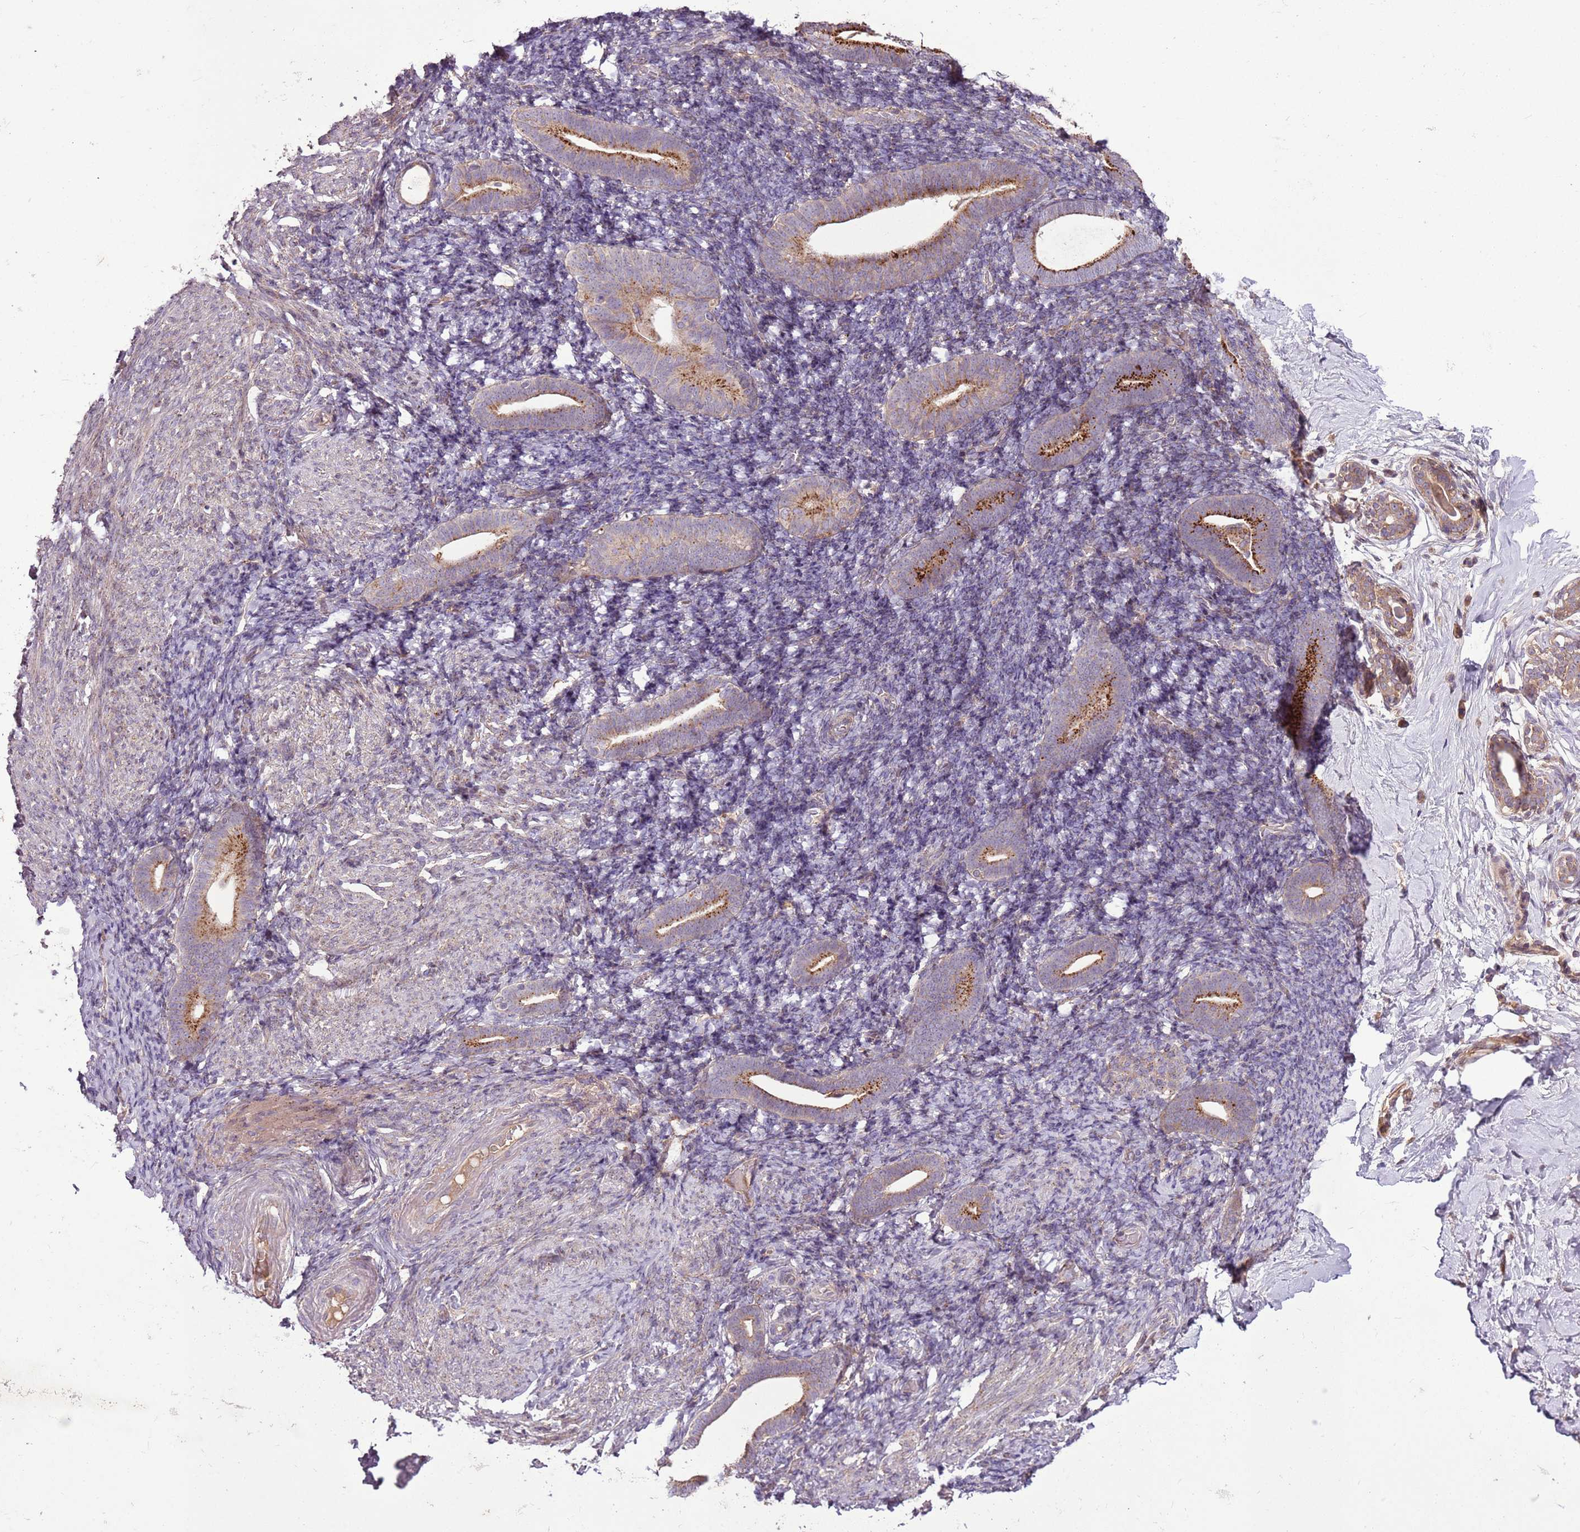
{"staining": {"intensity": "moderate", "quantity": "<25%", "location": "cytoplasmic/membranous"}, "tissue": "endometrium", "cell_type": "Cells in endometrial stroma", "image_type": "normal", "snomed": [{"axis": "morphology", "description": "Normal tissue, NOS"}, {"axis": "topography", "description": "Endometrium"}], "caption": "Protein staining of normal endometrium shows moderate cytoplasmic/membranous positivity in approximately <25% of cells in endometrial stroma.", "gene": "ANKRD24", "patient": {"sex": "female", "age": 51}}